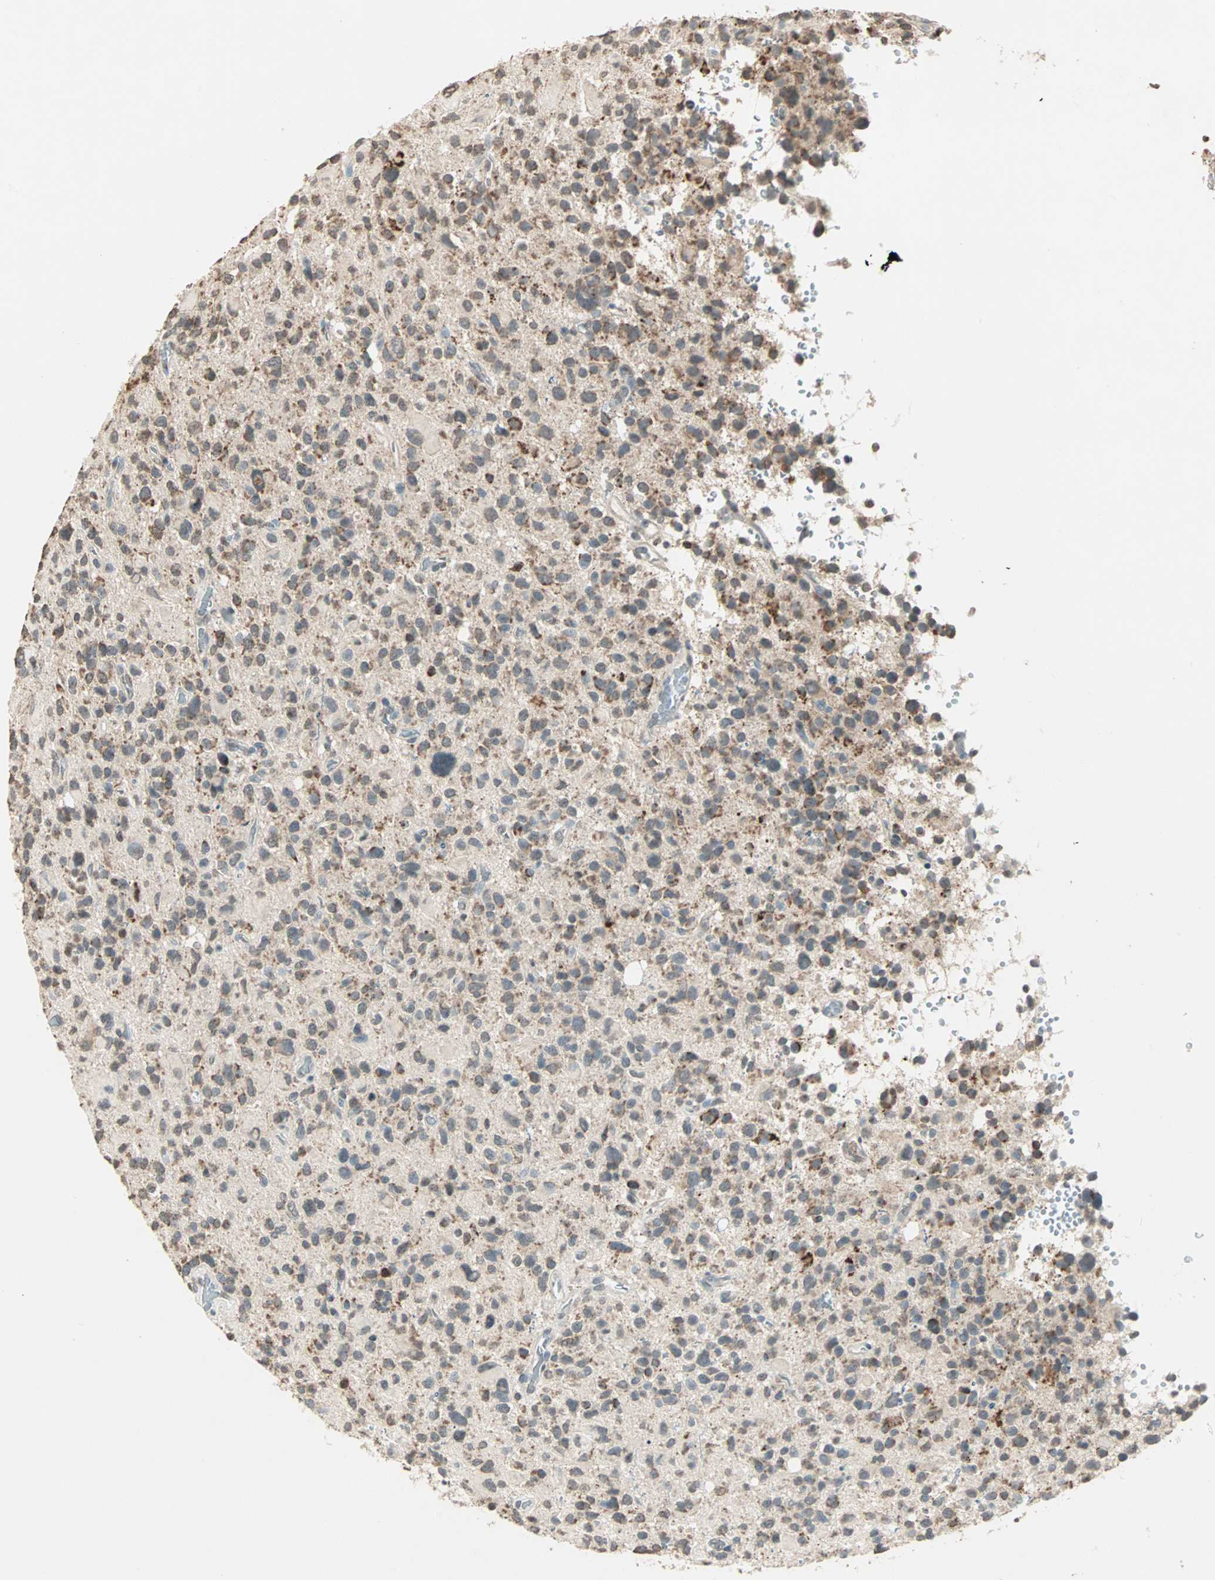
{"staining": {"intensity": "weak", "quantity": "25%-75%", "location": "cytoplasmic/membranous,nuclear"}, "tissue": "glioma", "cell_type": "Tumor cells", "image_type": "cancer", "snomed": [{"axis": "morphology", "description": "Glioma, malignant, High grade"}, {"axis": "topography", "description": "Brain"}], "caption": "Immunohistochemistry photomicrograph of human malignant high-grade glioma stained for a protein (brown), which displays low levels of weak cytoplasmic/membranous and nuclear expression in about 25%-75% of tumor cells.", "gene": "PRELID1", "patient": {"sex": "male", "age": 48}}